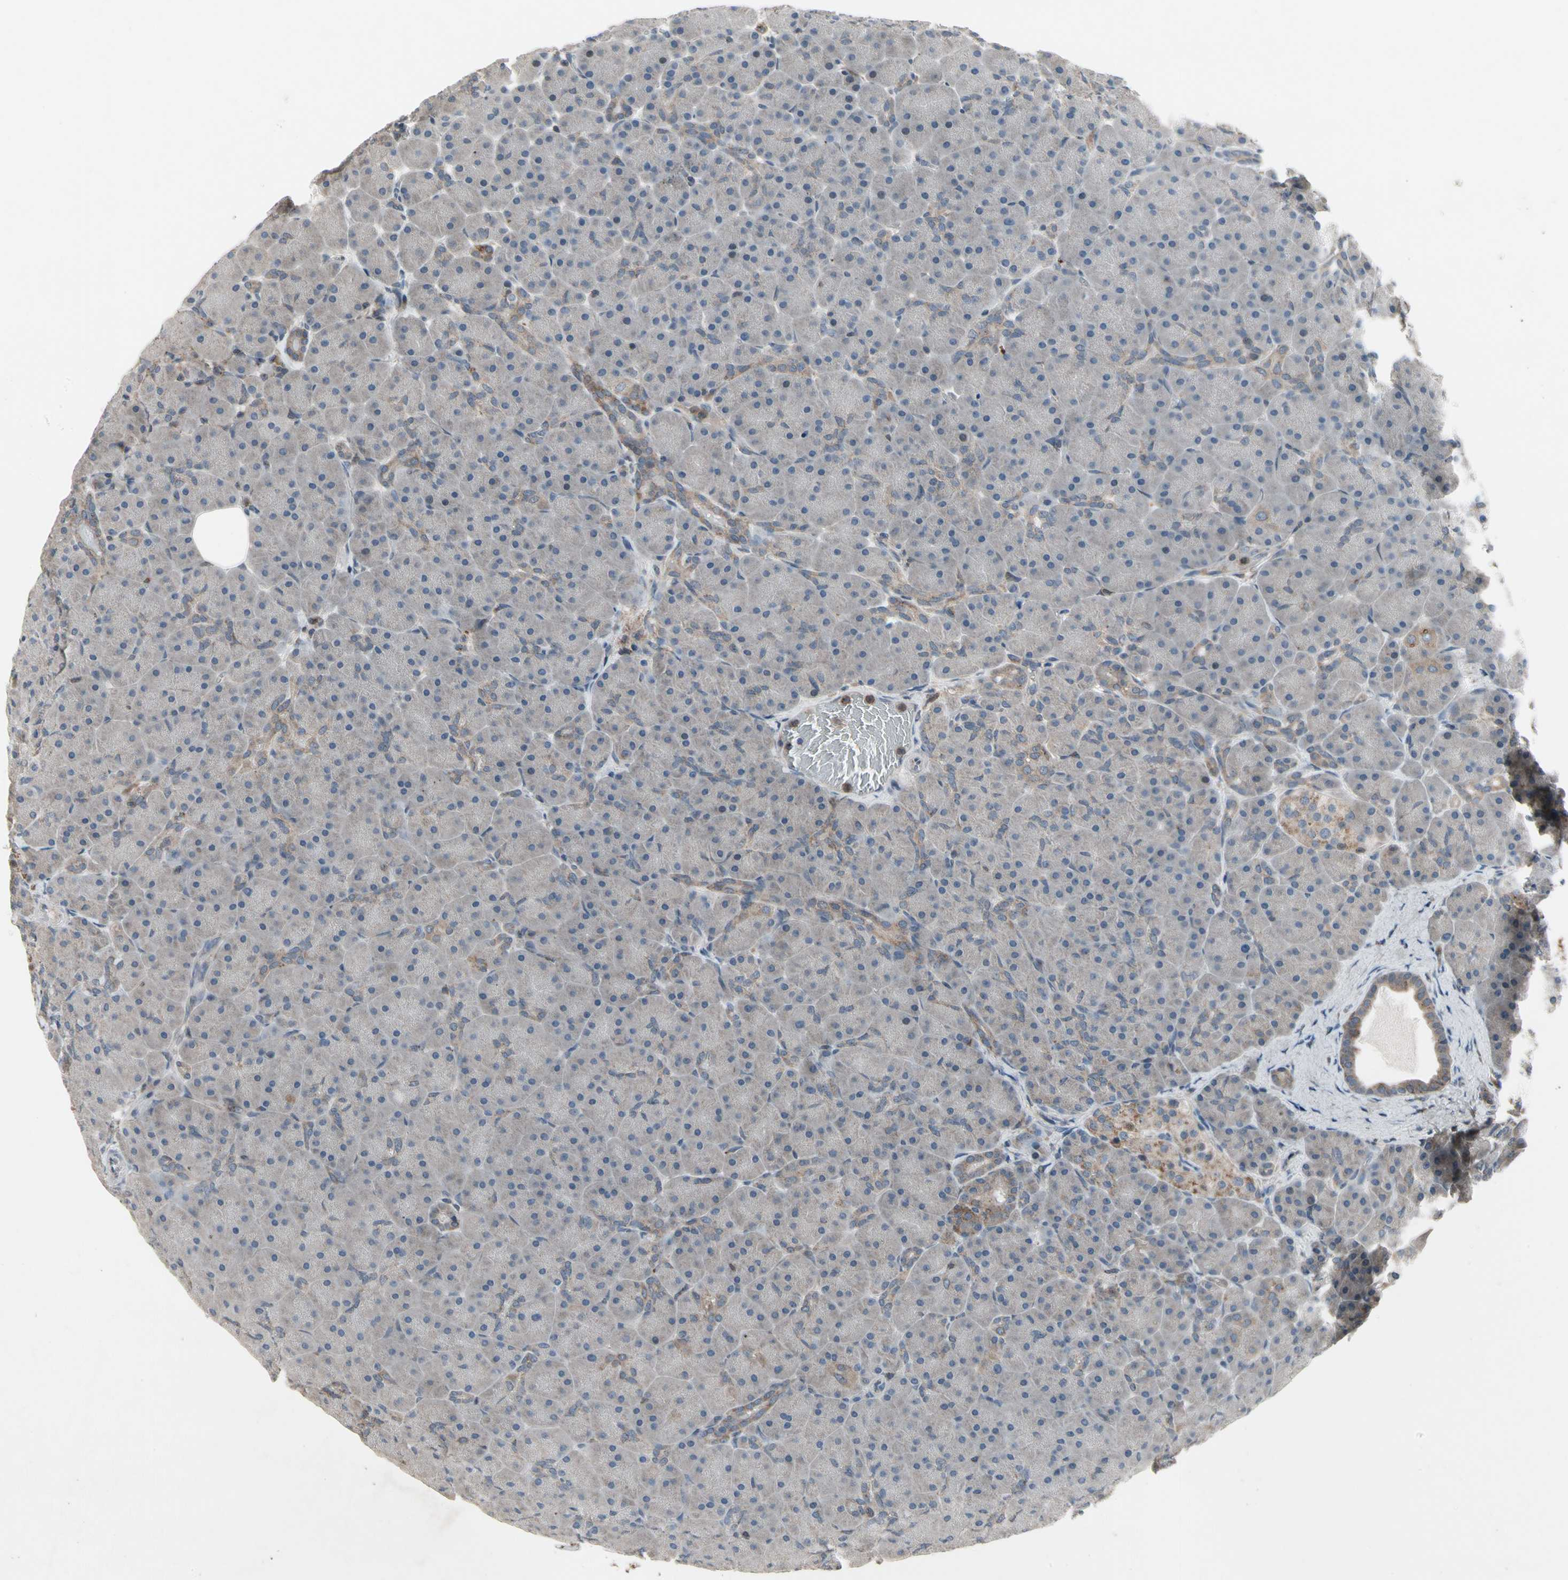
{"staining": {"intensity": "weak", "quantity": "<25%", "location": "cytoplasmic/membranous"}, "tissue": "pancreas", "cell_type": "Exocrine glandular cells", "image_type": "normal", "snomed": [{"axis": "morphology", "description": "Normal tissue, NOS"}, {"axis": "topography", "description": "Pancreas"}], "caption": "Immunohistochemical staining of normal human pancreas displays no significant positivity in exocrine glandular cells.", "gene": "NMI", "patient": {"sex": "male", "age": 66}}